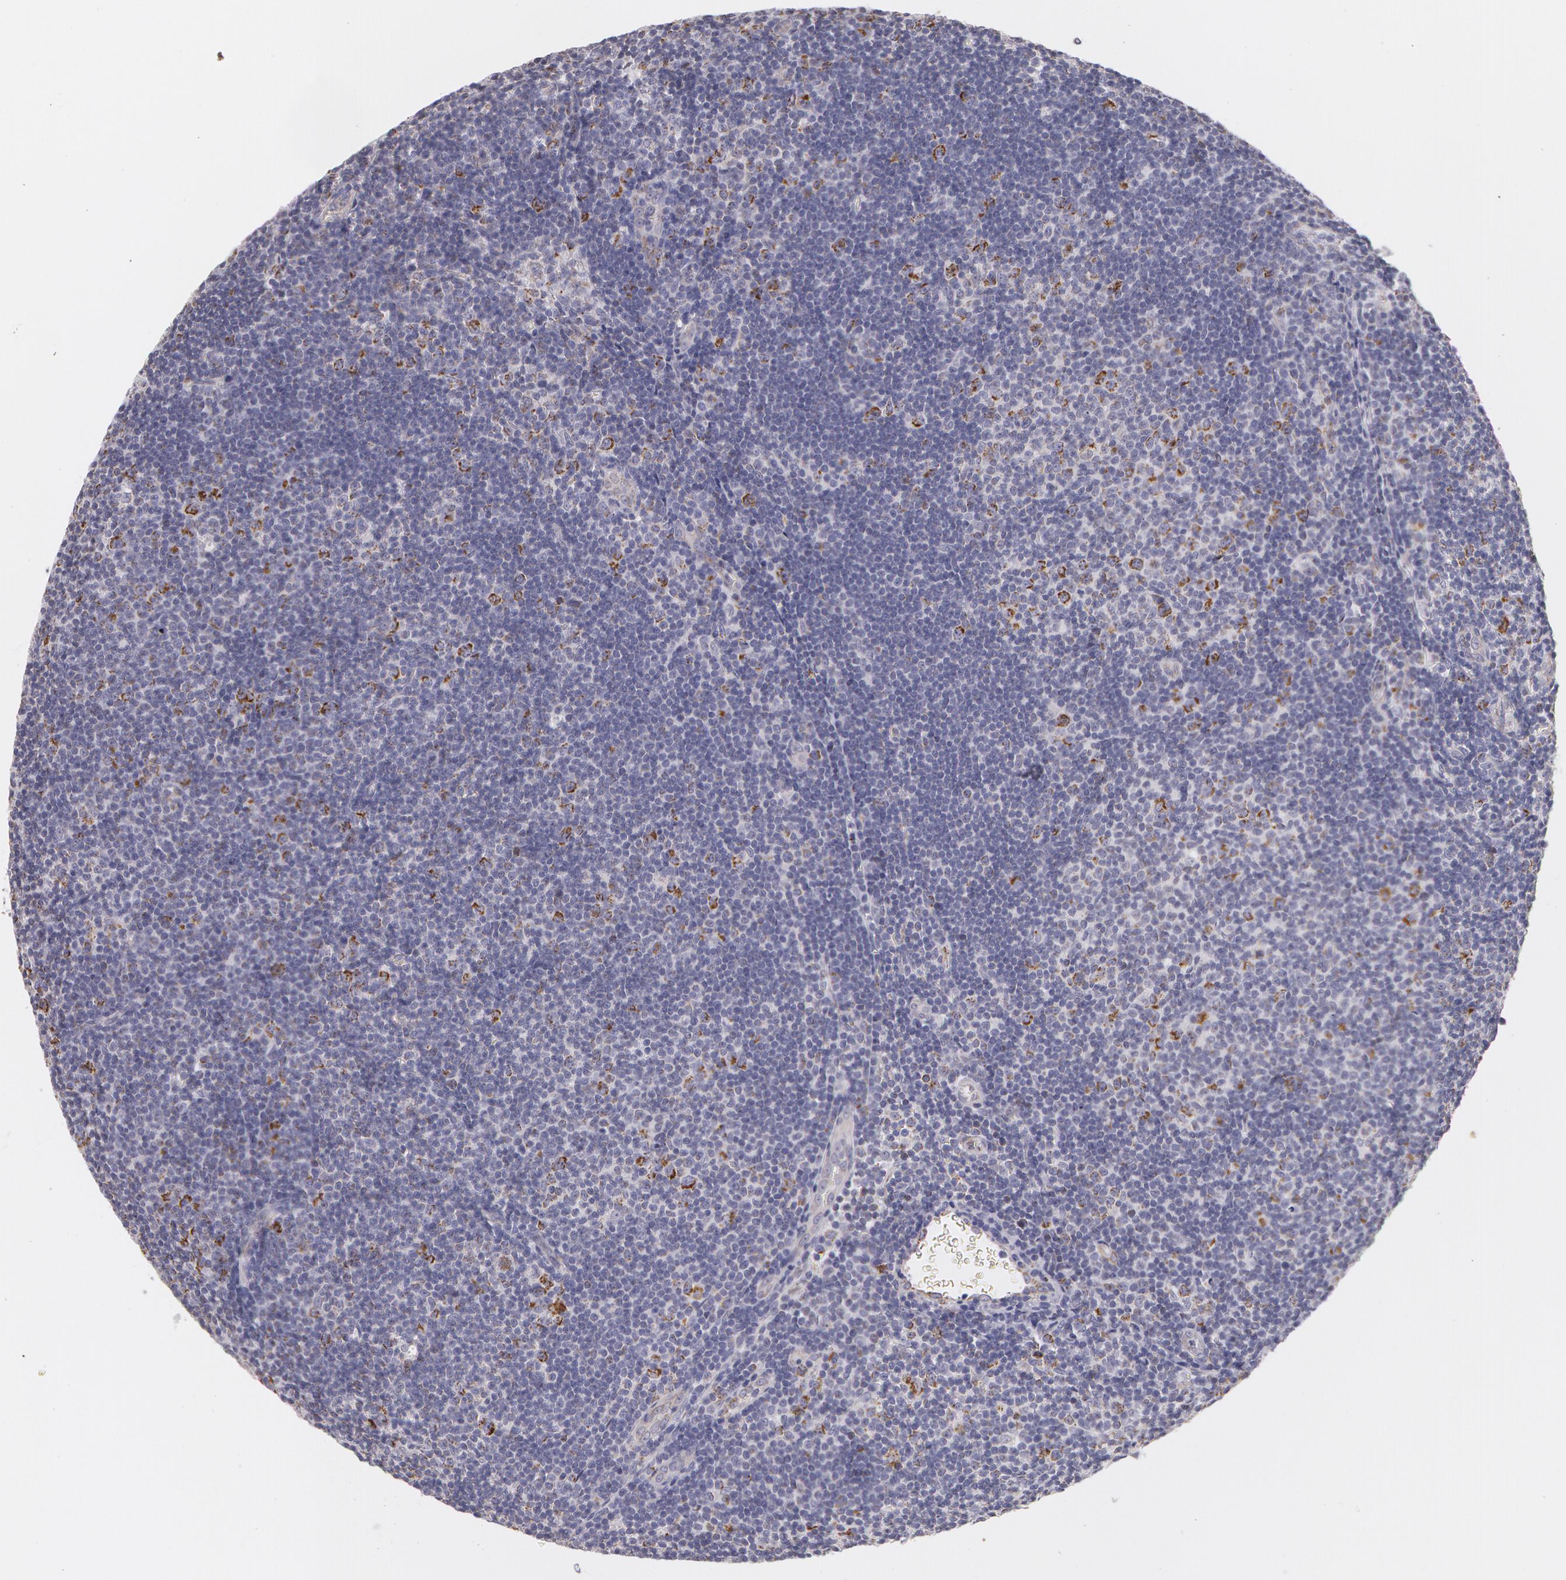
{"staining": {"intensity": "negative", "quantity": "none", "location": "none"}, "tissue": "lymphoma", "cell_type": "Tumor cells", "image_type": "cancer", "snomed": [{"axis": "morphology", "description": "Malignant lymphoma, non-Hodgkin's type, Low grade"}, {"axis": "topography", "description": "Lymph node"}], "caption": "This is a micrograph of IHC staining of low-grade malignant lymphoma, non-Hodgkin's type, which shows no staining in tumor cells. (DAB (3,3'-diaminobenzidine) IHC, high magnification).", "gene": "KRT18", "patient": {"sex": "male", "age": 49}}